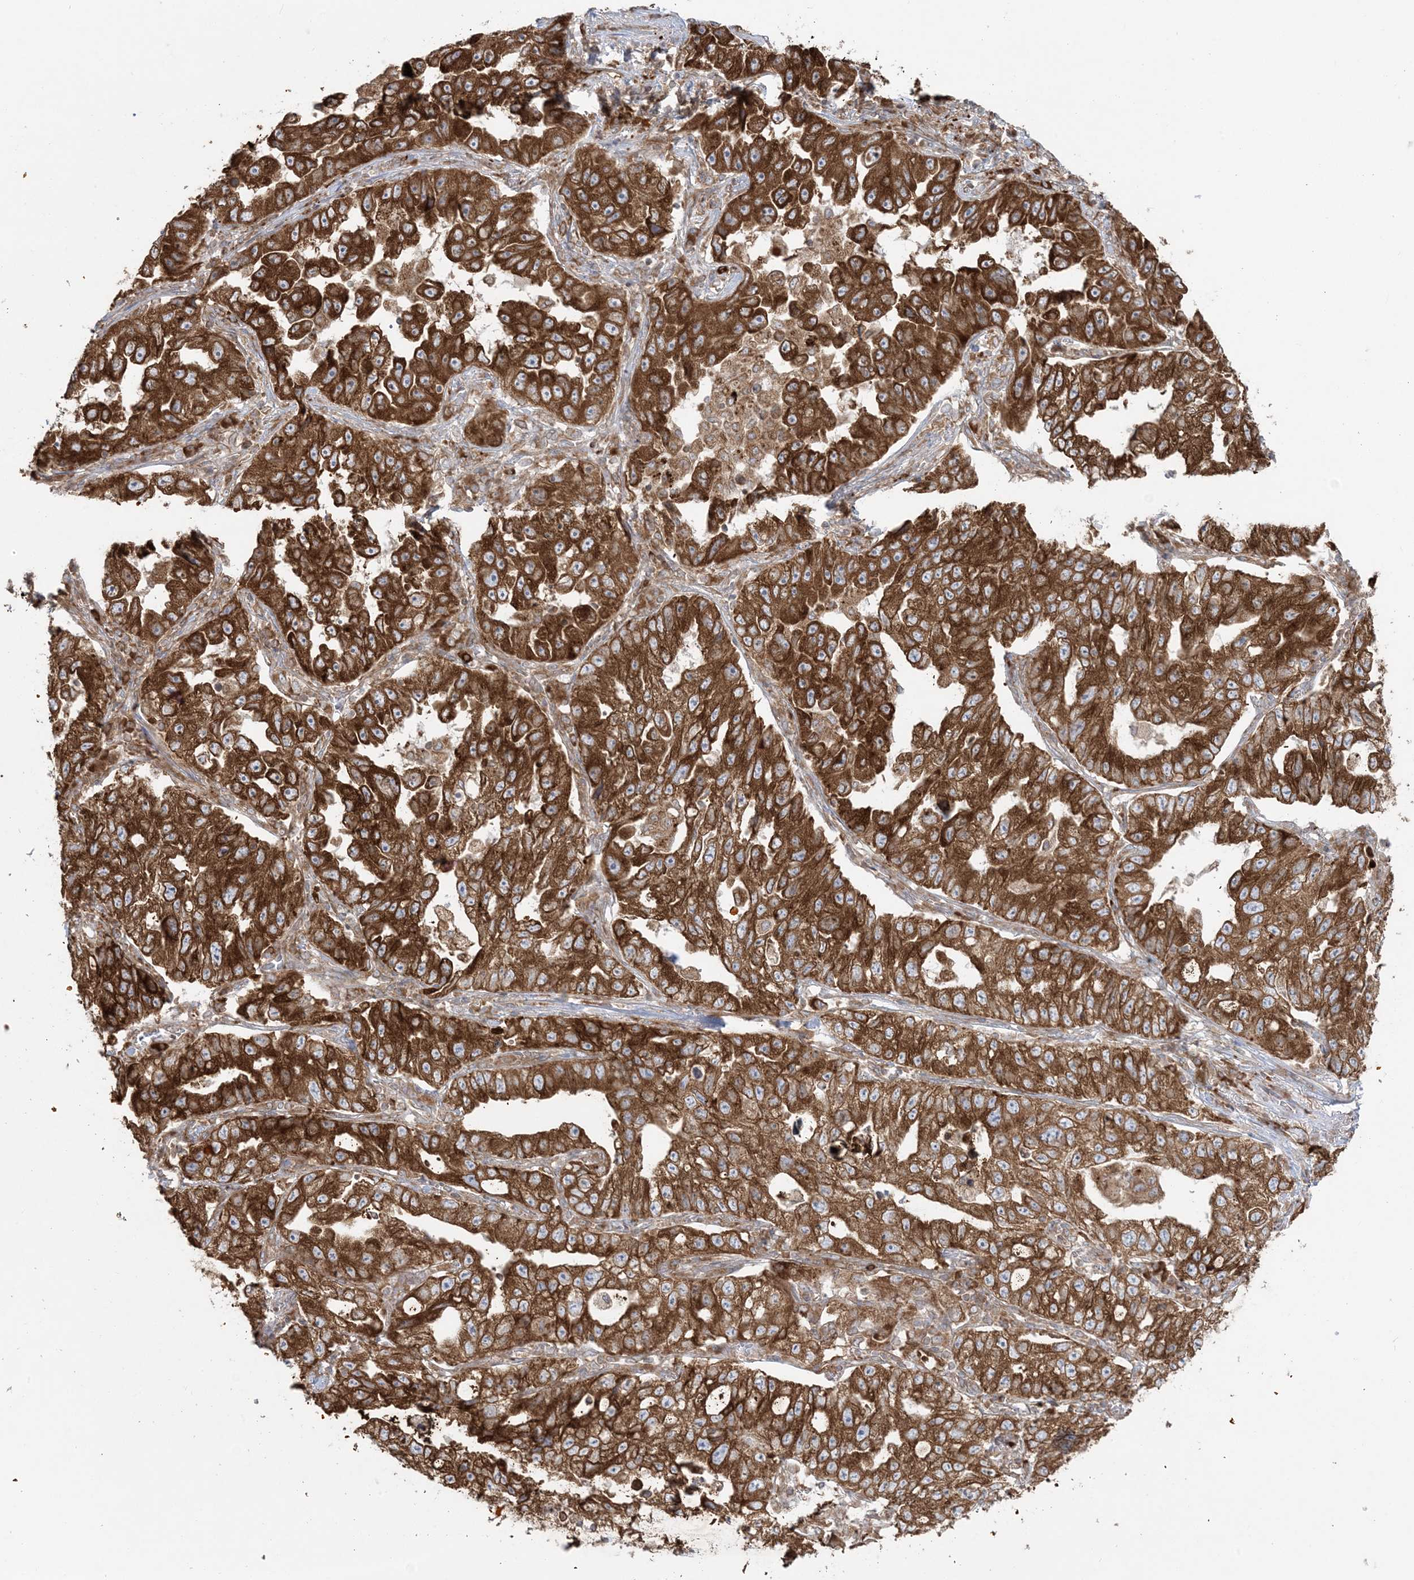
{"staining": {"intensity": "strong", "quantity": ">75%", "location": "cytoplasmic/membranous"}, "tissue": "lung cancer", "cell_type": "Tumor cells", "image_type": "cancer", "snomed": [{"axis": "morphology", "description": "Adenocarcinoma, NOS"}, {"axis": "topography", "description": "Lung"}], "caption": "Strong cytoplasmic/membranous expression is seen in approximately >75% of tumor cells in lung adenocarcinoma. (IHC, brightfield microscopy, high magnification).", "gene": "UBXN4", "patient": {"sex": "female", "age": 51}}